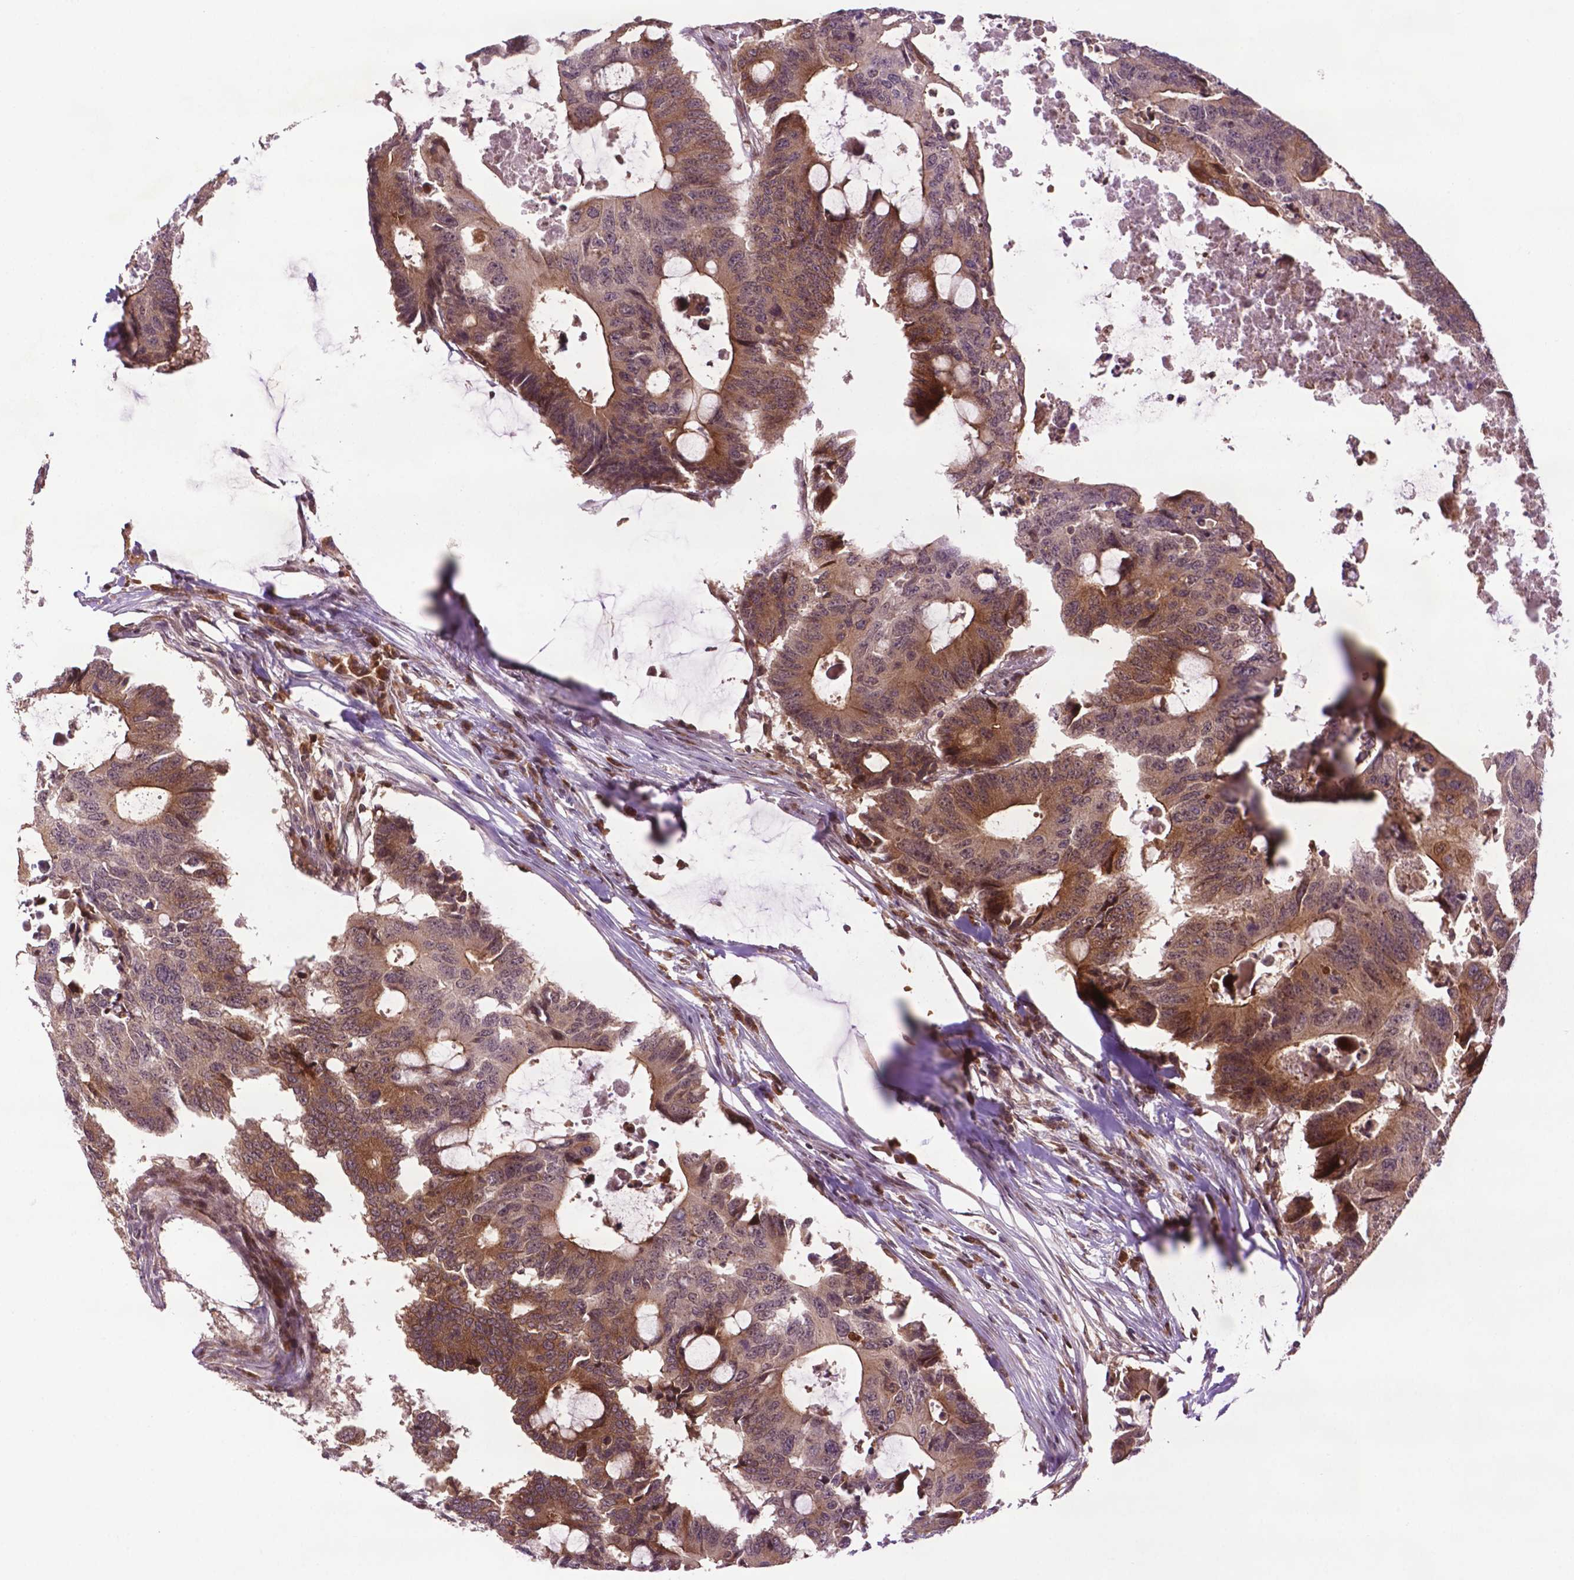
{"staining": {"intensity": "moderate", "quantity": ">75%", "location": "cytoplasmic/membranous,nuclear"}, "tissue": "colorectal cancer", "cell_type": "Tumor cells", "image_type": "cancer", "snomed": [{"axis": "morphology", "description": "Adenocarcinoma, NOS"}, {"axis": "topography", "description": "Colon"}], "caption": "A medium amount of moderate cytoplasmic/membranous and nuclear expression is appreciated in about >75% of tumor cells in colorectal adenocarcinoma tissue.", "gene": "TMX2", "patient": {"sex": "male", "age": 71}}